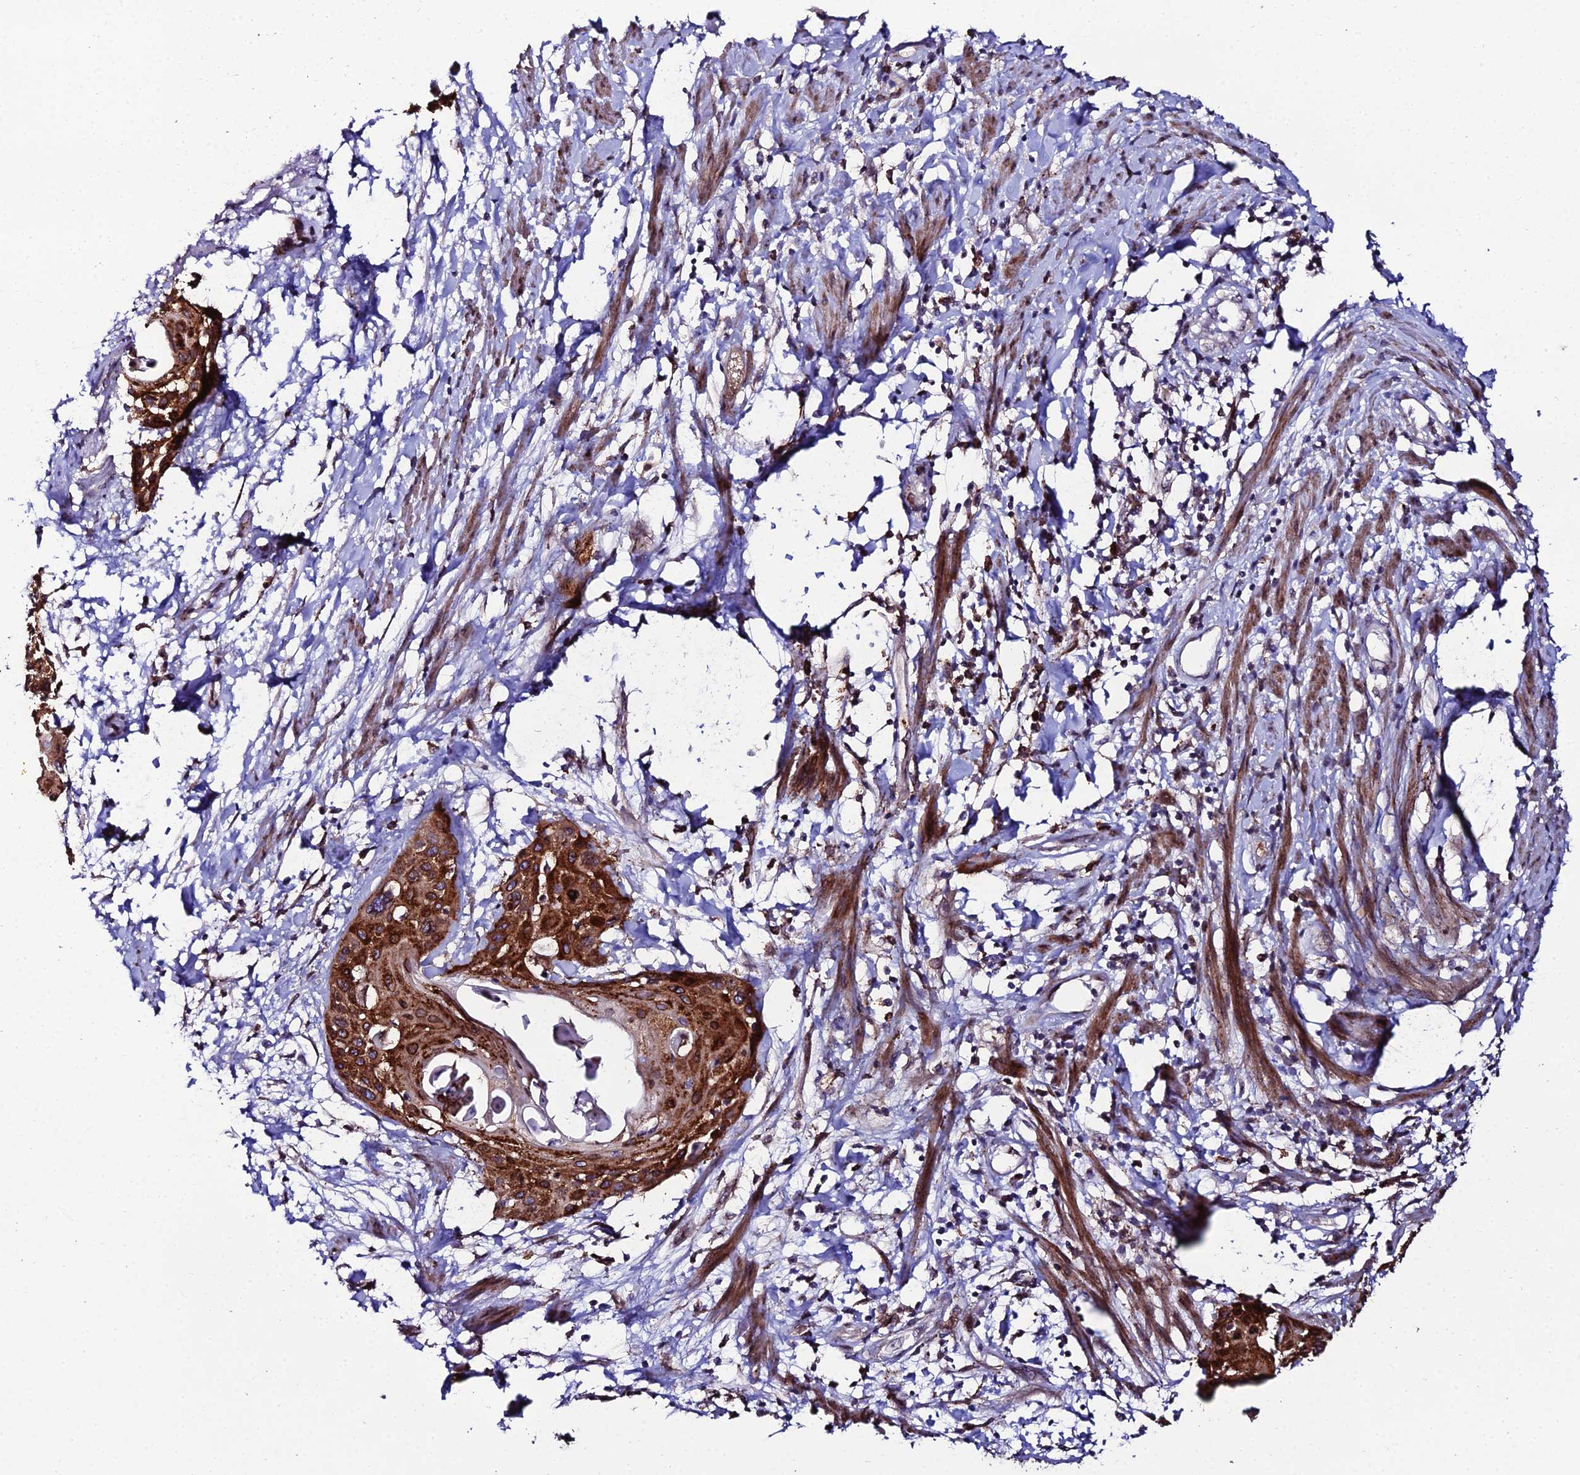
{"staining": {"intensity": "strong", "quantity": ">75%", "location": "cytoplasmic/membranous"}, "tissue": "cervical cancer", "cell_type": "Tumor cells", "image_type": "cancer", "snomed": [{"axis": "morphology", "description": "Squamous cell carcinoma, NOS"}, {"axis": "topography", "description": "Cervix"}], "caption": "This photomicrograph exhibits immunohistochemistry (IHC) staining of human cervical cancer (squamous cell carcinoma), with high strong cytoplasmic/membranous staining in approximately >75% of tumor cells.", "gene": "DDX19A", "patient": {"sex": "female", "age": 57}}